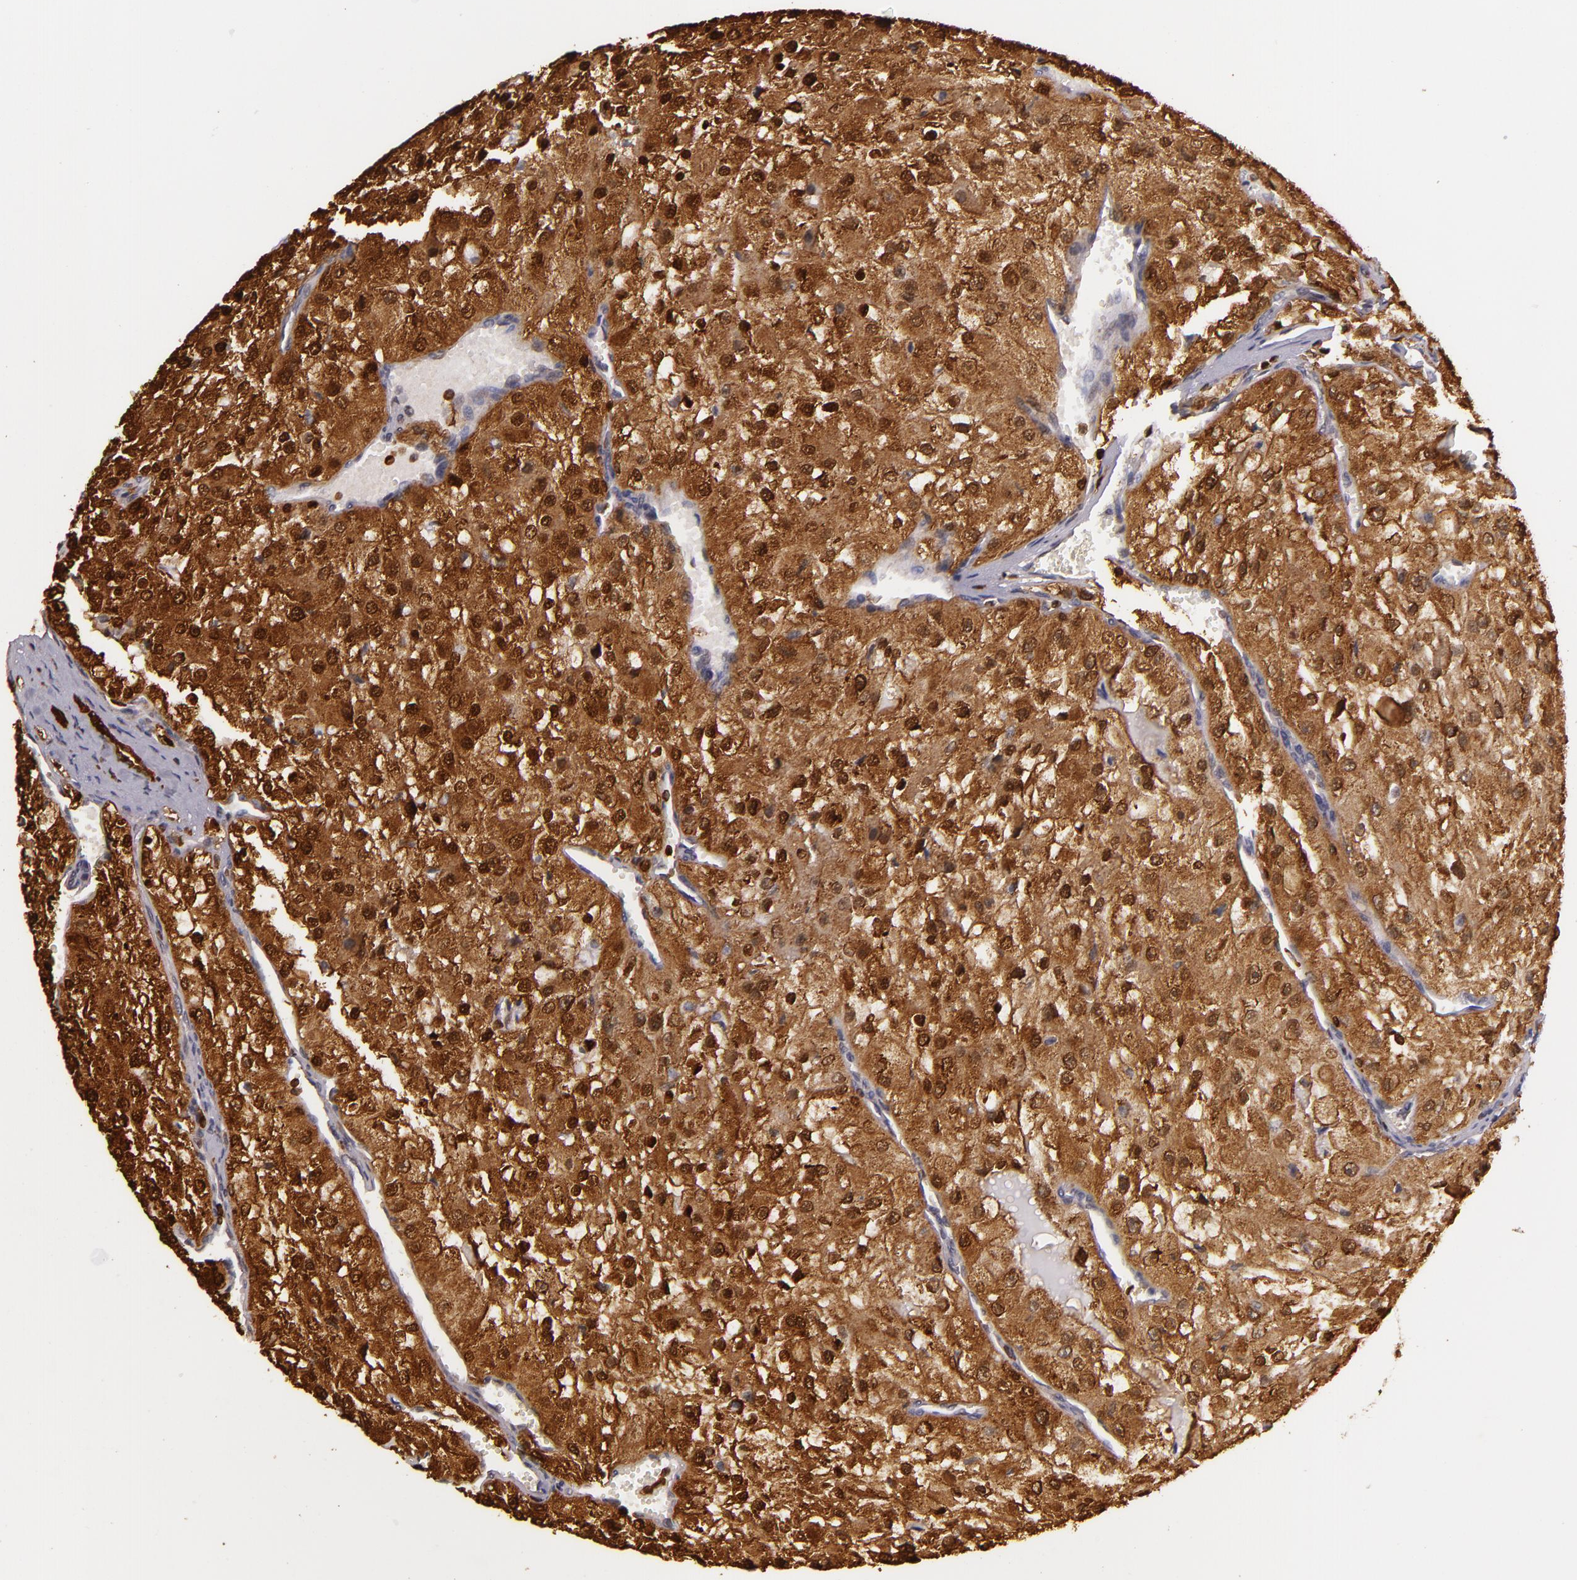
{"staining": {"intensity": "strong", "quantity": ">75%", "location": "cytoplasmic/membranous"}, "tissue": "renal cancer", "cell_type": "Tumor cells", "image_type": "cancer", "snomed": [{"axis": "morphology", "description": "Adenocarcinoma, NOS"}, {"axis": "topography", "description": "Kidney"}], "caption": "Immunohistochemistry micrograph of neoplastic tissue: renal cancer stained using immunohistochemistry (IHC) reveals high levels of strong protein expression localized specifically in the cytoplasmic/membranous of tumor cells, appearing as a cytoplasmic/membranous brown color.", "gene": "SLC9A3R1", "patient": {"sex": "female", "age": 74}}